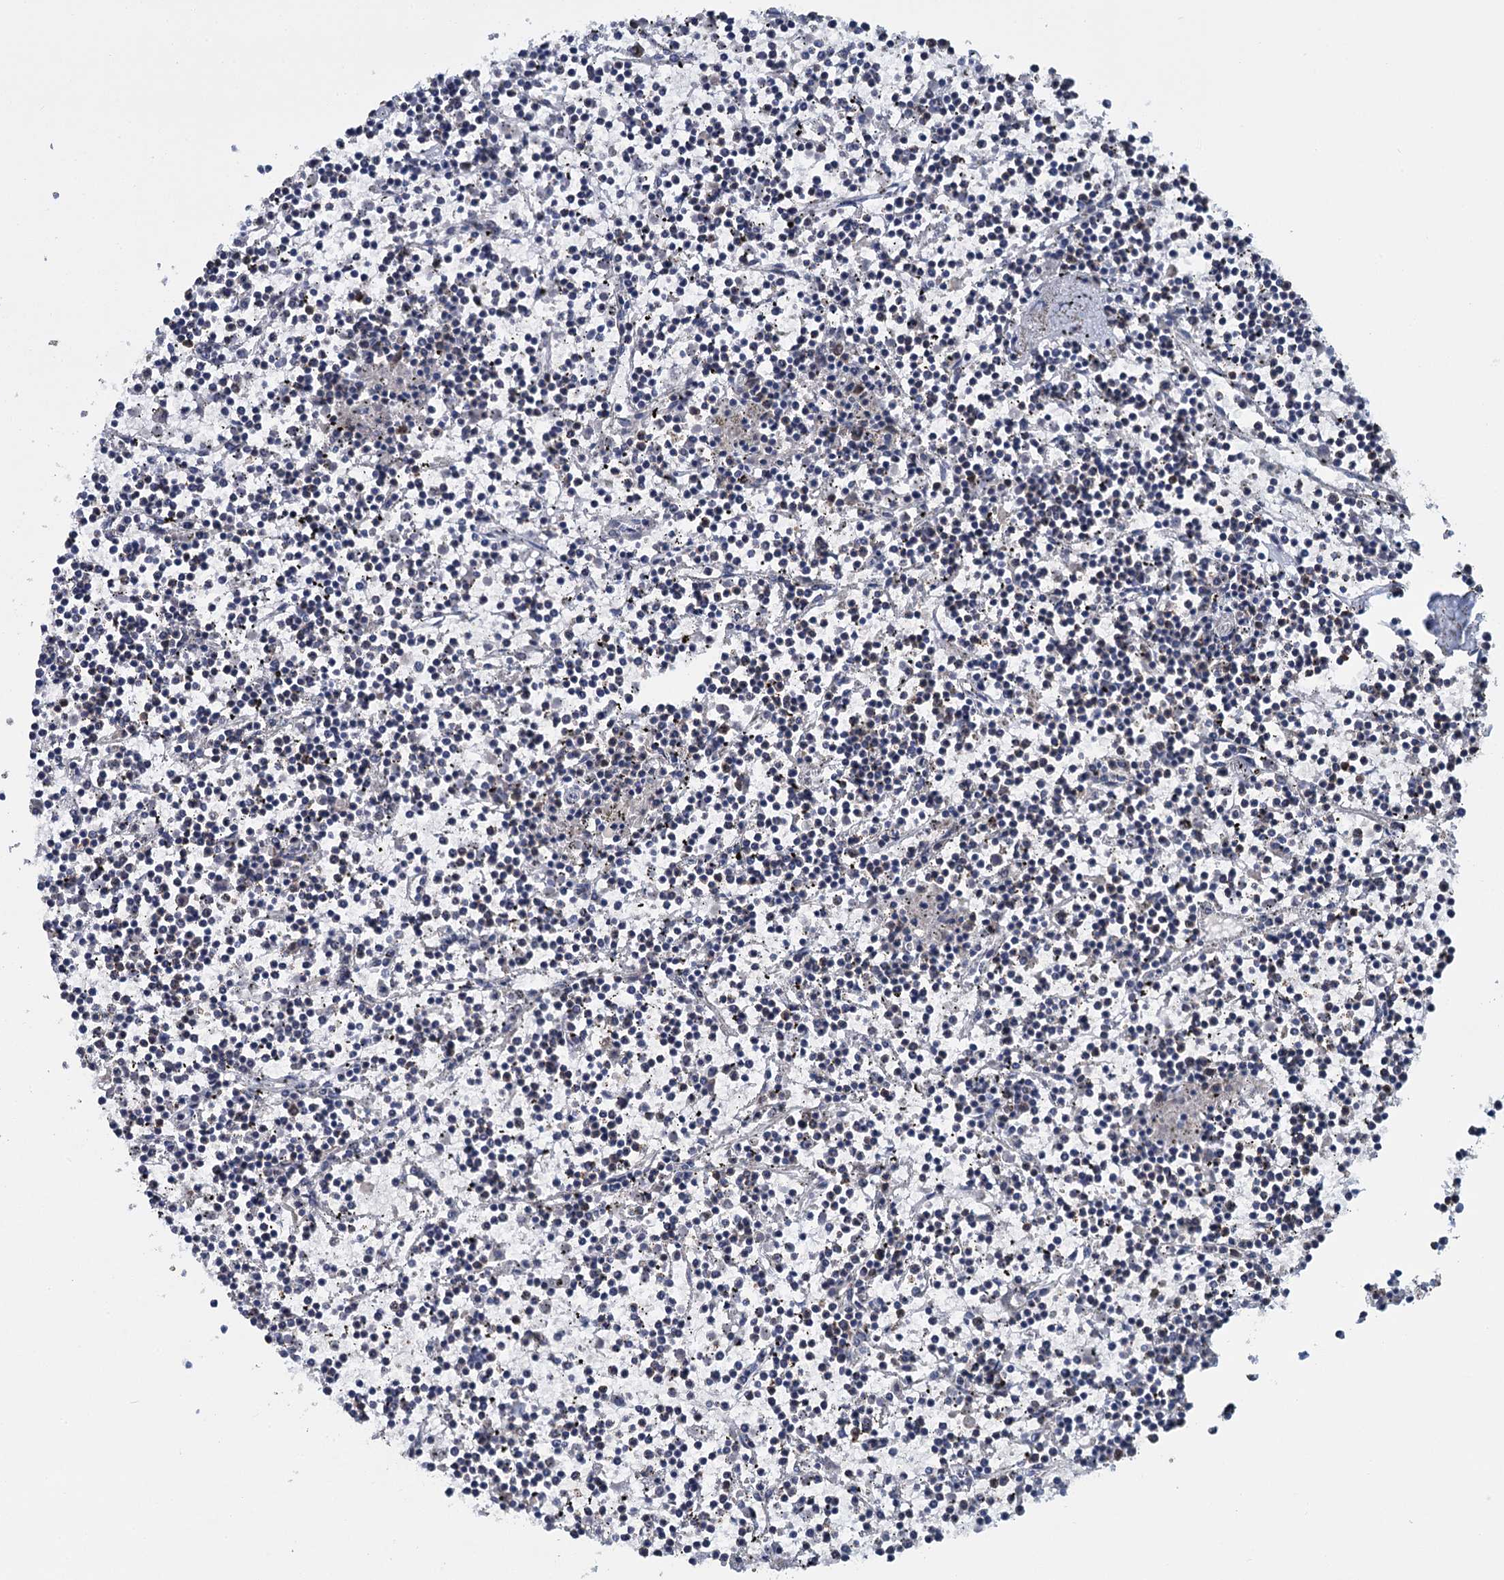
{"staining": {"intensity": "negative", "quantity": "none", "location": "none"}, "tissue": "lymphoma", "cell_type": "Tumor cells", "image_type": "cancer", "snomed": [{"axis": "morphology", "description": "Malignant lymphoma, non-Hodgkin's type, Low grade"}, {"axis": "topography", "description": "Spleen"}], "caption": "Malignant lymphoma, non-Hodgkin's type (low-grade) was stained to show a protein in brown. There is no significant expression in tumor cells. The staining is performed using DAB (3,3'-diaminobenzidine) brown chromogen with nuclei counter-stained in using hematoxylin.", "gene": "CCP110", "patient": {"sex": "female", "age": 19}}